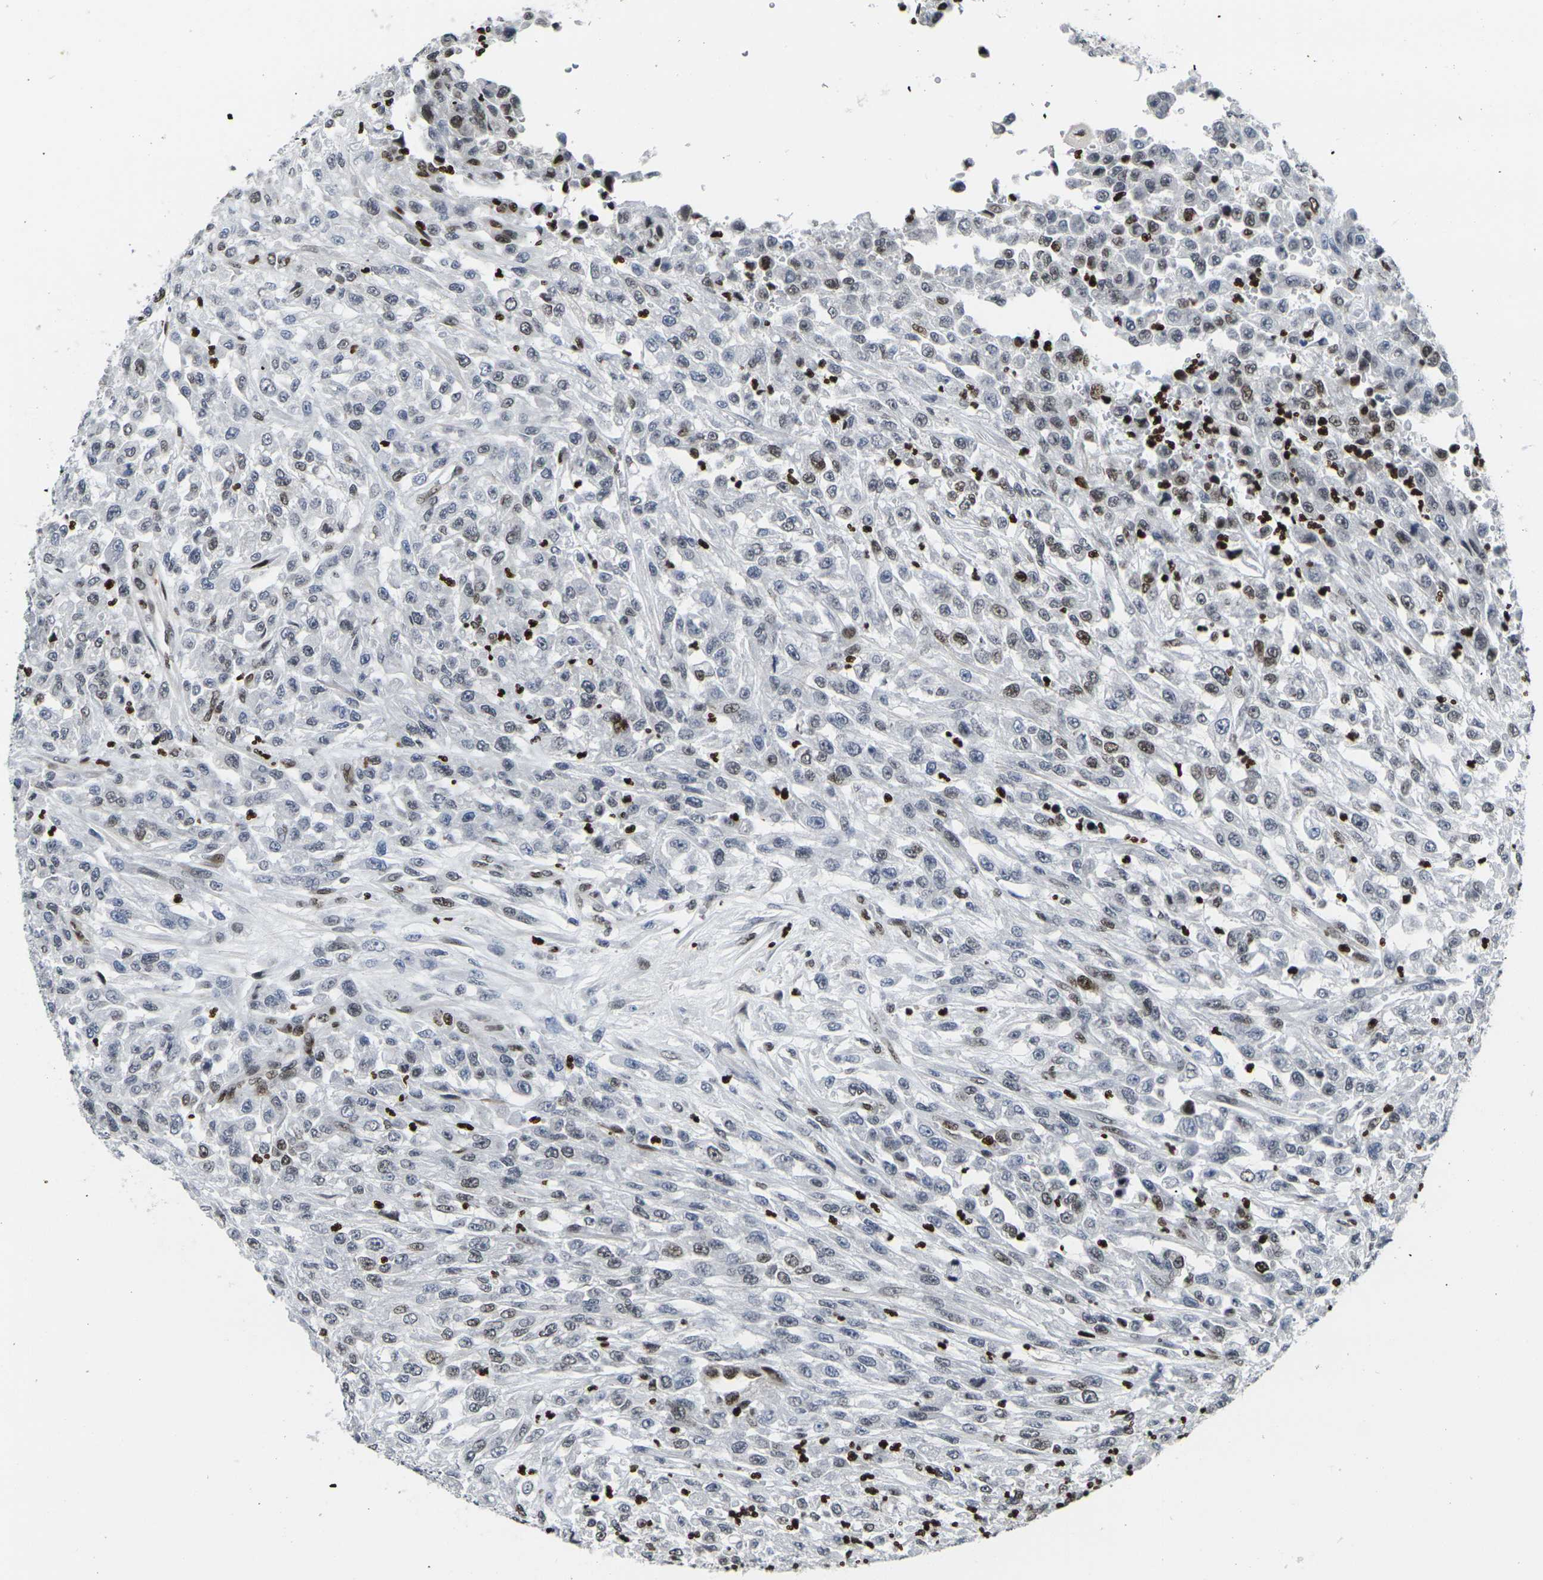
{"staining": {"intensity": "weak", "quantity": "25%-75%", "location": "nuclear"}, "tissue": "urothelial cancer", "cell_type": "Tumor cells", "image_type": "cancer", "snomed": [{"axis": "morphology", "description": "Urothelial carcinoma, High grade"}, {"axis": "topography", "description": "Urinary bladder"}], "caption": "This is a histology image of immunohistochemistry (IHC) staining of high-grade urothelial carcinoma, which shows weak positivity in the nuclear of tumor cells.", "gene": "H1-10", "patient": {"sex": "male", "age": 46}}